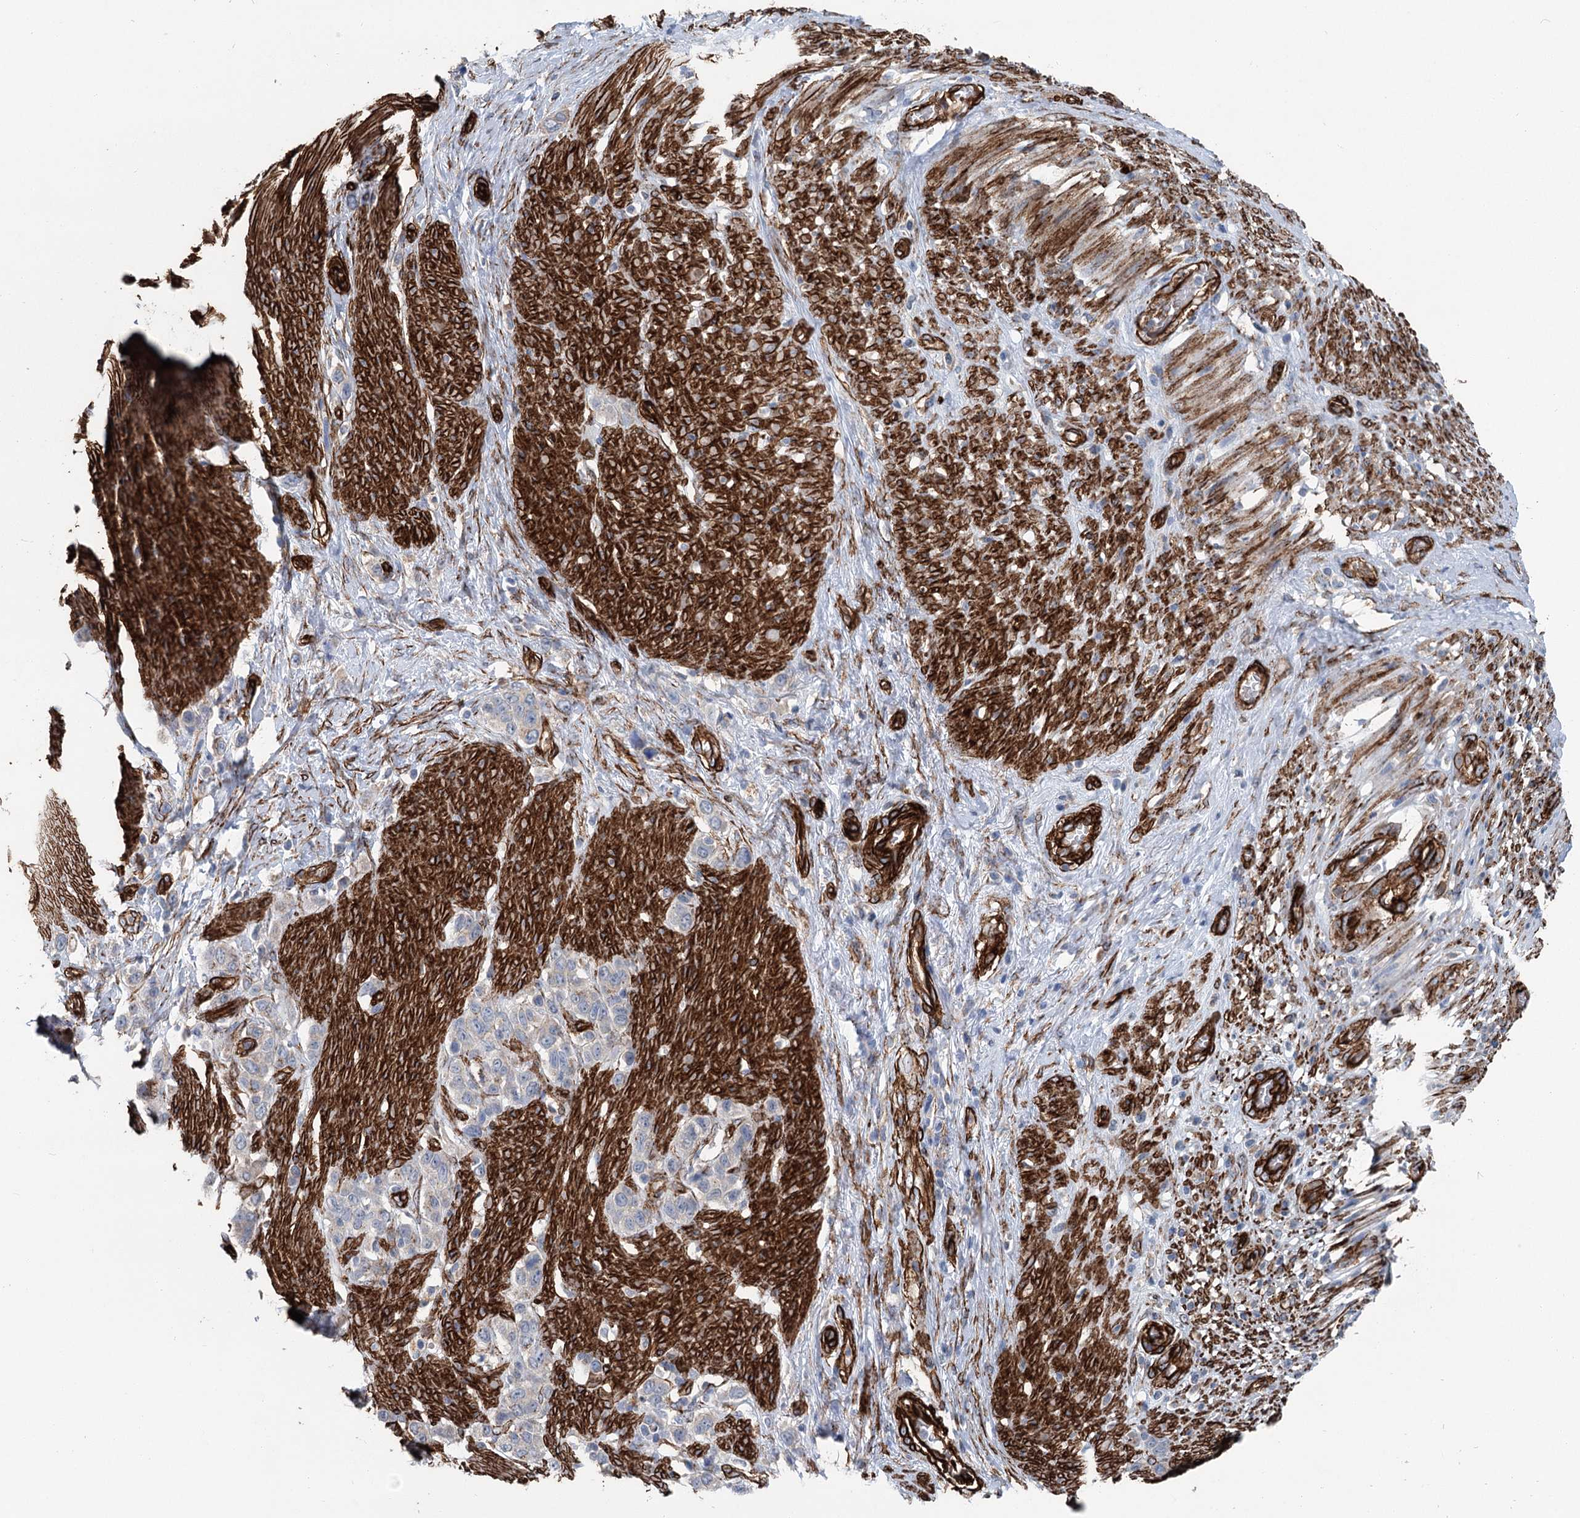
{"staining": {"intensity": "negative", "quantity": "none", "location": "none"}, "tissue": "stomach cancer", "cell_type": "Tumor cells", "image_type": "cancer", "snomed": [{"axis": "morphology", "description": "Adenocarcinoma, NOS"}, {"axis": "morphology", "description": "Adenocarcinoma, High grade"}, {"axis": "topography", "description": "Stomach, upper"}, {"axis": "topography", "description": "Stomach, lower"}], "caption": "Immunohistochemistry (IHC) of human stomach high-grade adenocarcinoma displays no positivity in tumor cells. Nuclei are stained in blue.", "gene": "IQSEC1", "patient": {"sex": "female", "age": 65}}